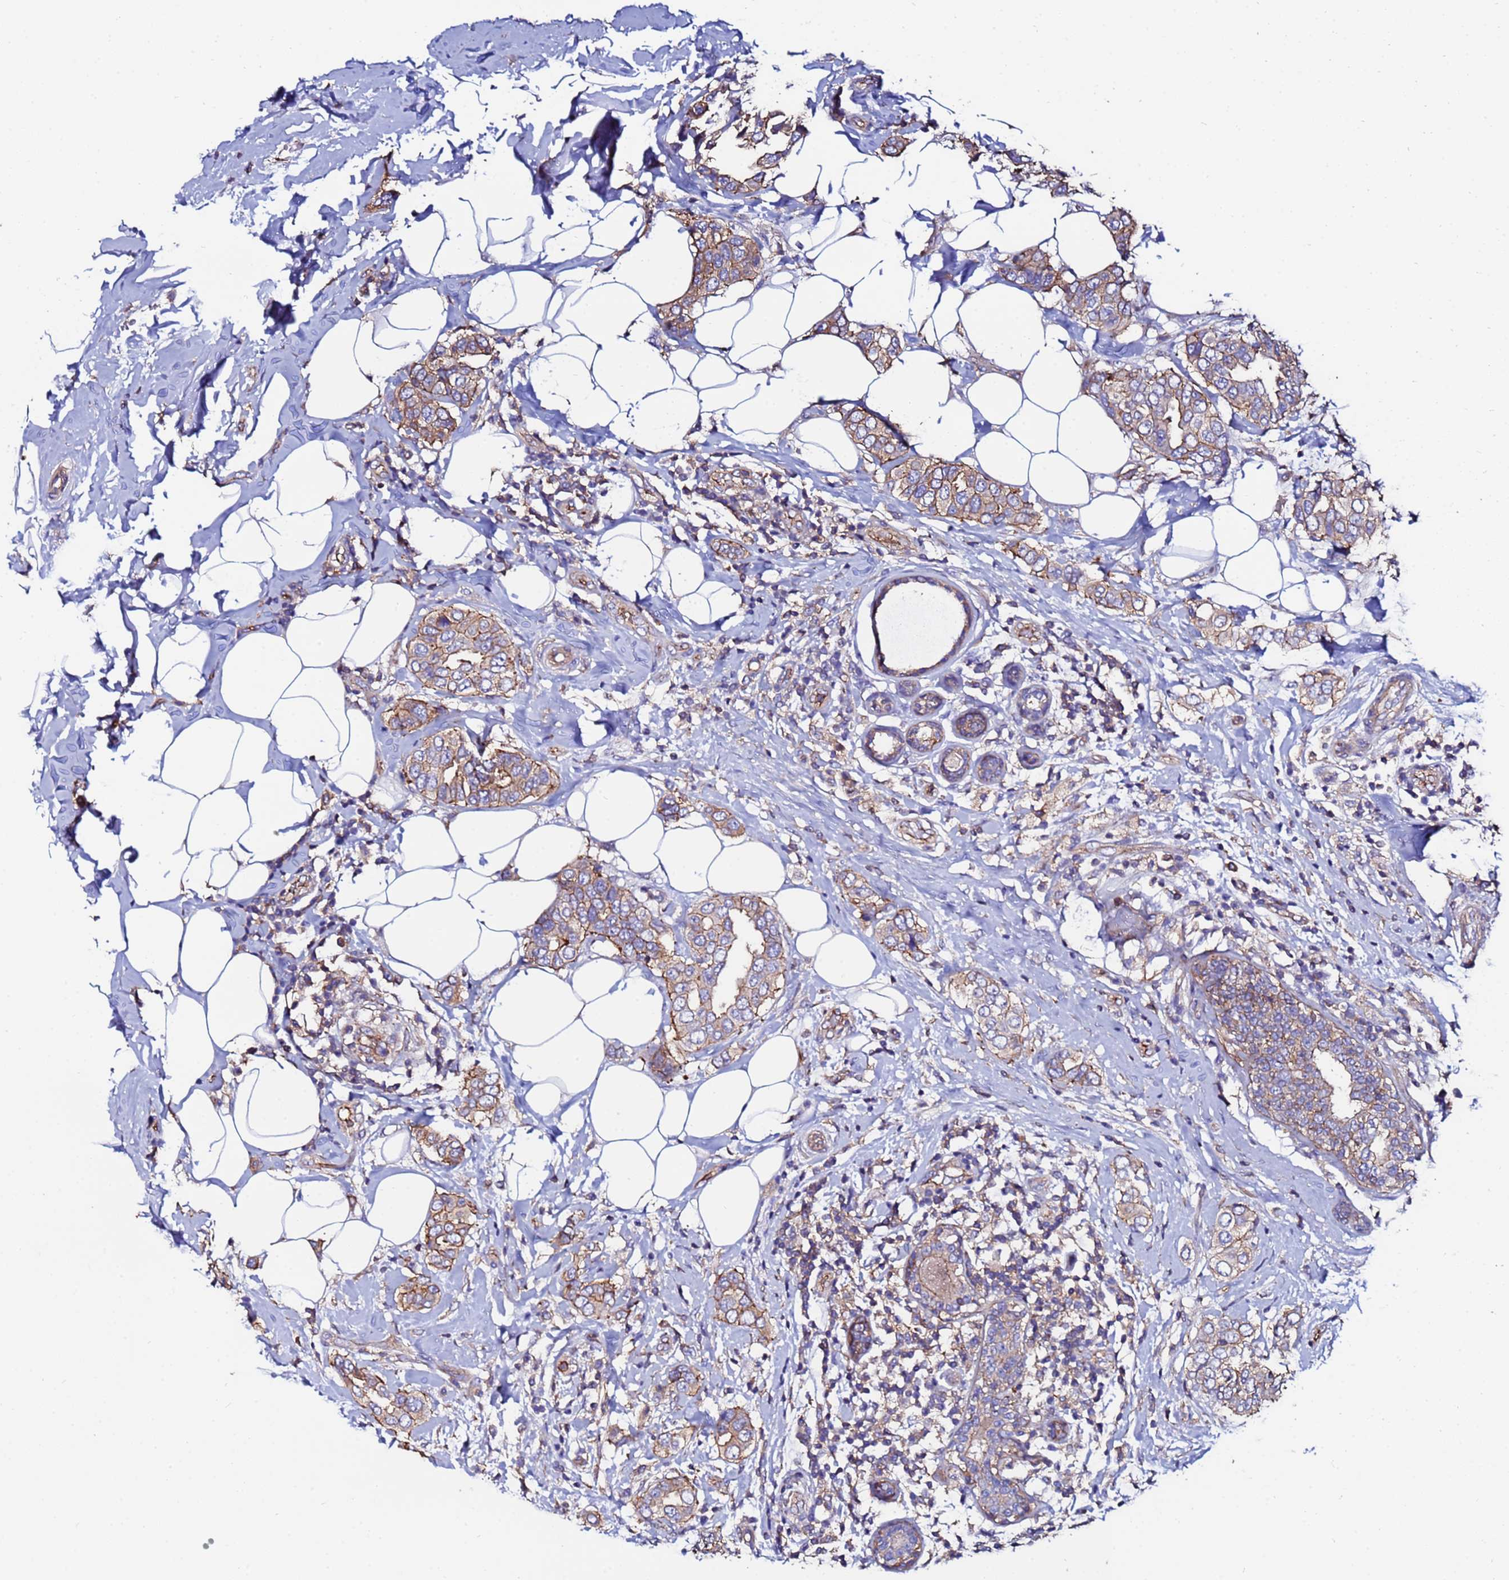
{"staining": {"intensity": "moderate", "quantity": ">75%", "location": "cytoplasmic/membranous"}, "tissue": "breast cancer", "cell_type": "Tumor cells", "image_type": "cancer", "snomed": [{"axis": "morphology", "description": "Lobular carcinoma"}, {"axis": "topography", "description": "Breast"}], "caption": "This image reveals immunohistochemistry staining of human breast cancer (lobular carcinoma), with medium moderate cytoplasmic/membranous staining in approximately >75% of tumor cells.", "gene": "POTEE", "patient": {"sex": "female", "age": 51}}